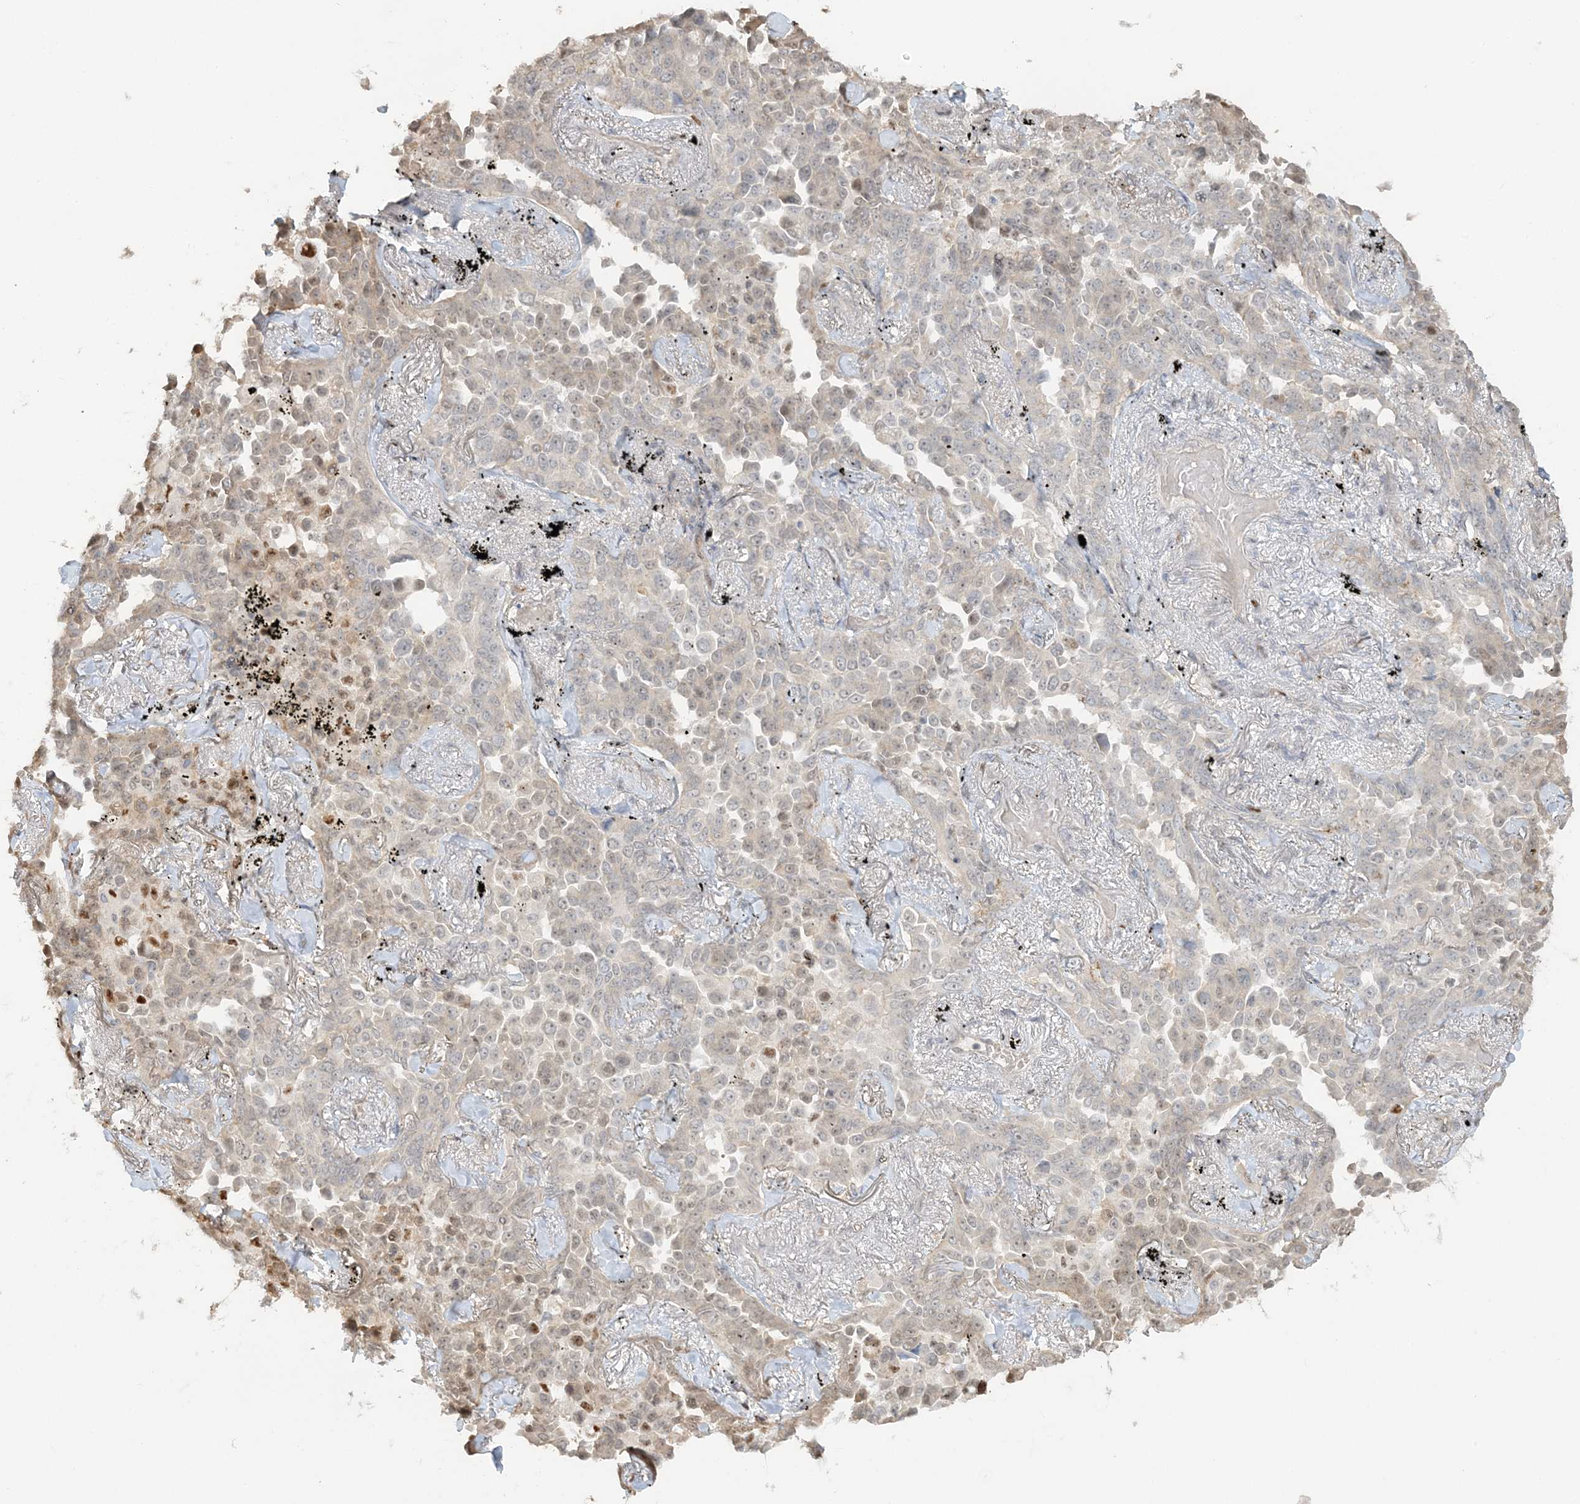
{"staining": {"intensity": "moderate", "quantity": "<25%", "location": "nuclear"}, "tissue": "lung cancer", "cell_type": "Tumor cells", "image_type": "cancer", "snomed": [{"axis": "morphology", "description": "Adenocarcinoma, NOS"}, {"axis": "topography", "description": "Lung"}], "caption": "Protein positivity by immunohistochemistry reveals moderate nuclear expression in about <25% of tumor cells in lung cancer (adenocarcinoma). The staining was performed using DAB (3,3'-diaminobenzidine), with brown indicating positive protein expression. Nuclei are stained blue with hematoxylin.", "gene": "SUMO2", "patient": {"sex": "female", "age": 67}}